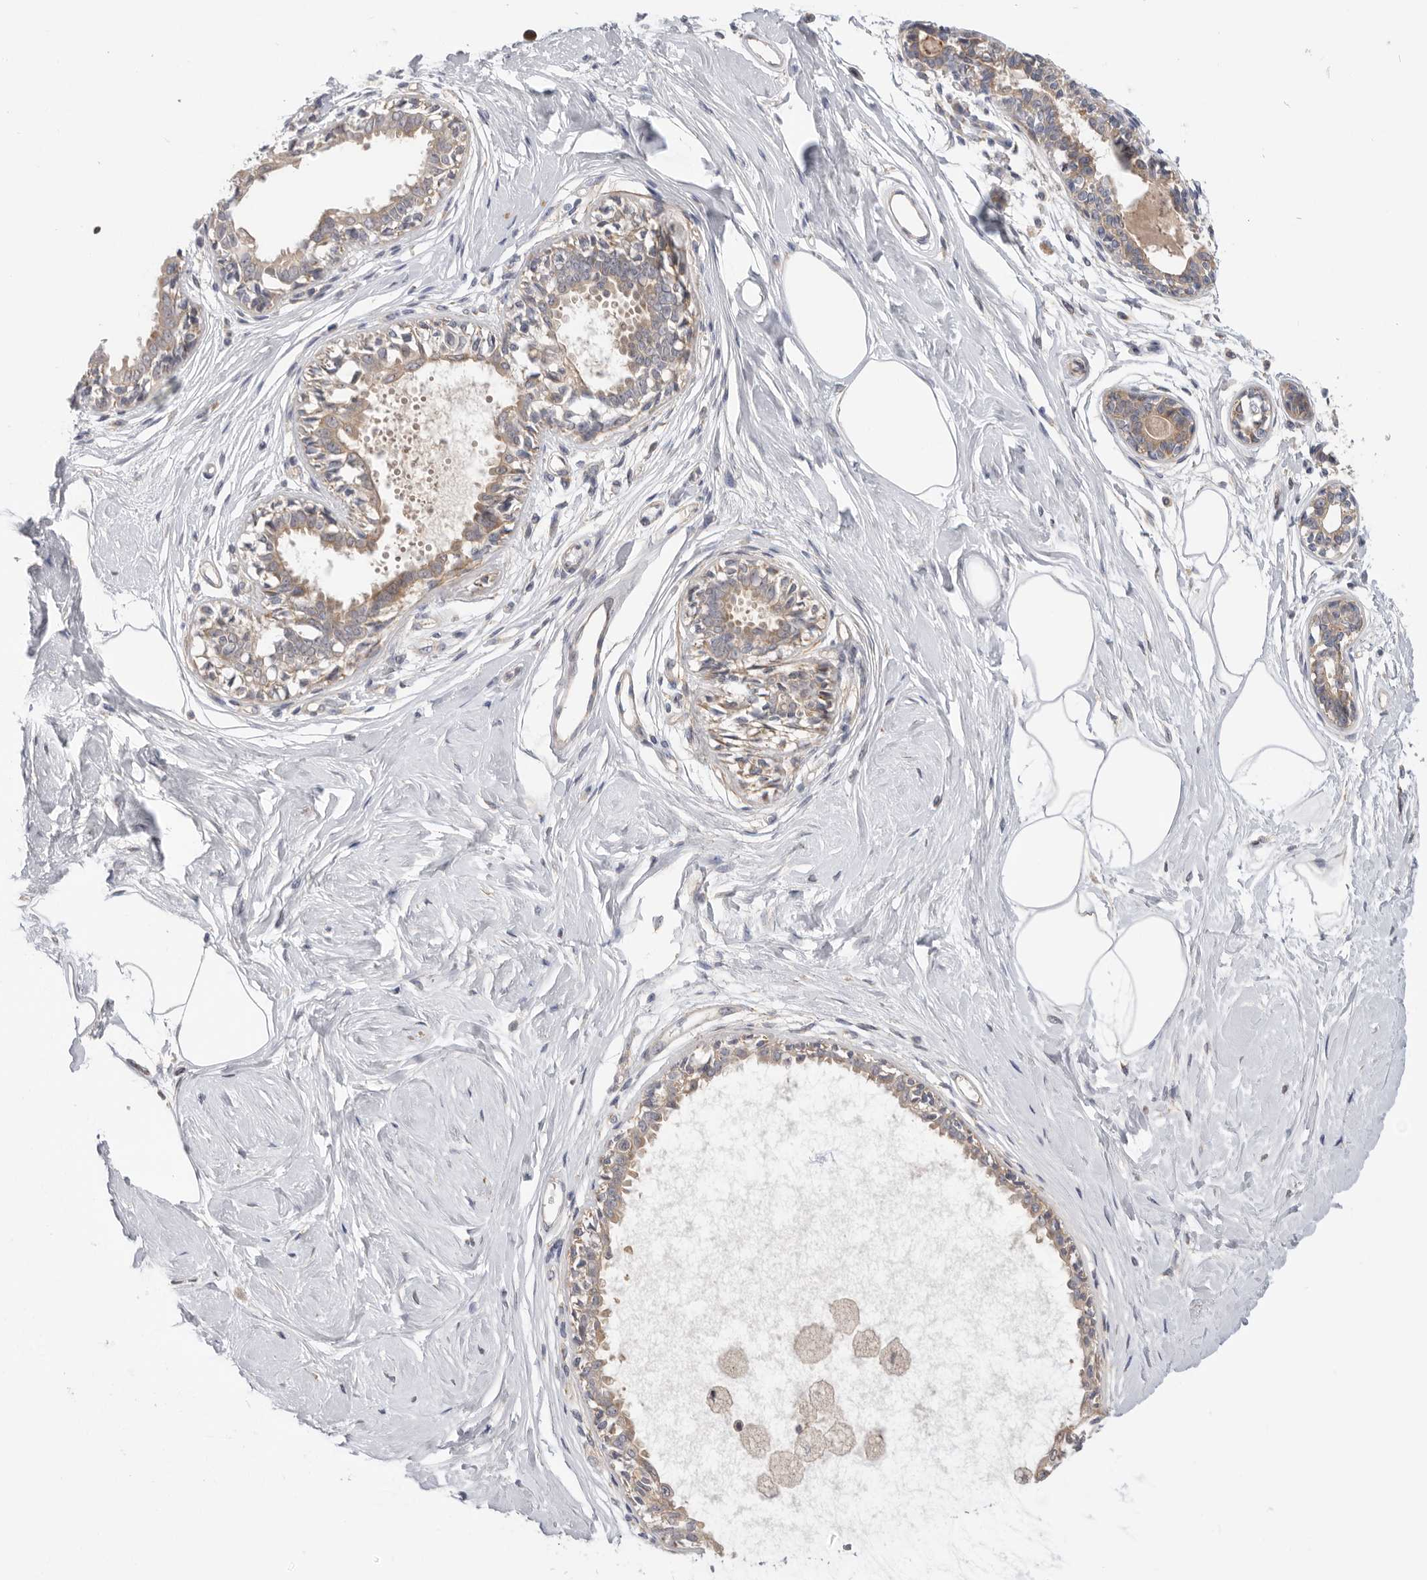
{"staining": {"intensity": "negative", "quantity": "none", "location": "none"}, "tissue": "breast", "cell_type": "Adipocytes", "image_type": "normal", "snomed": [{"axis": "morphology", "description": "Normal tissue, NOS"}, {"axis": "topography", "description": "Breast"}], "caption": "Immunohistochemistry (IHC) photomicrograph of benign human breast stained for a protein (brown), which displays no expression in adipocytes.", "gene": "MTFR1L", "patient": {"sex": "female", "age": 45}}